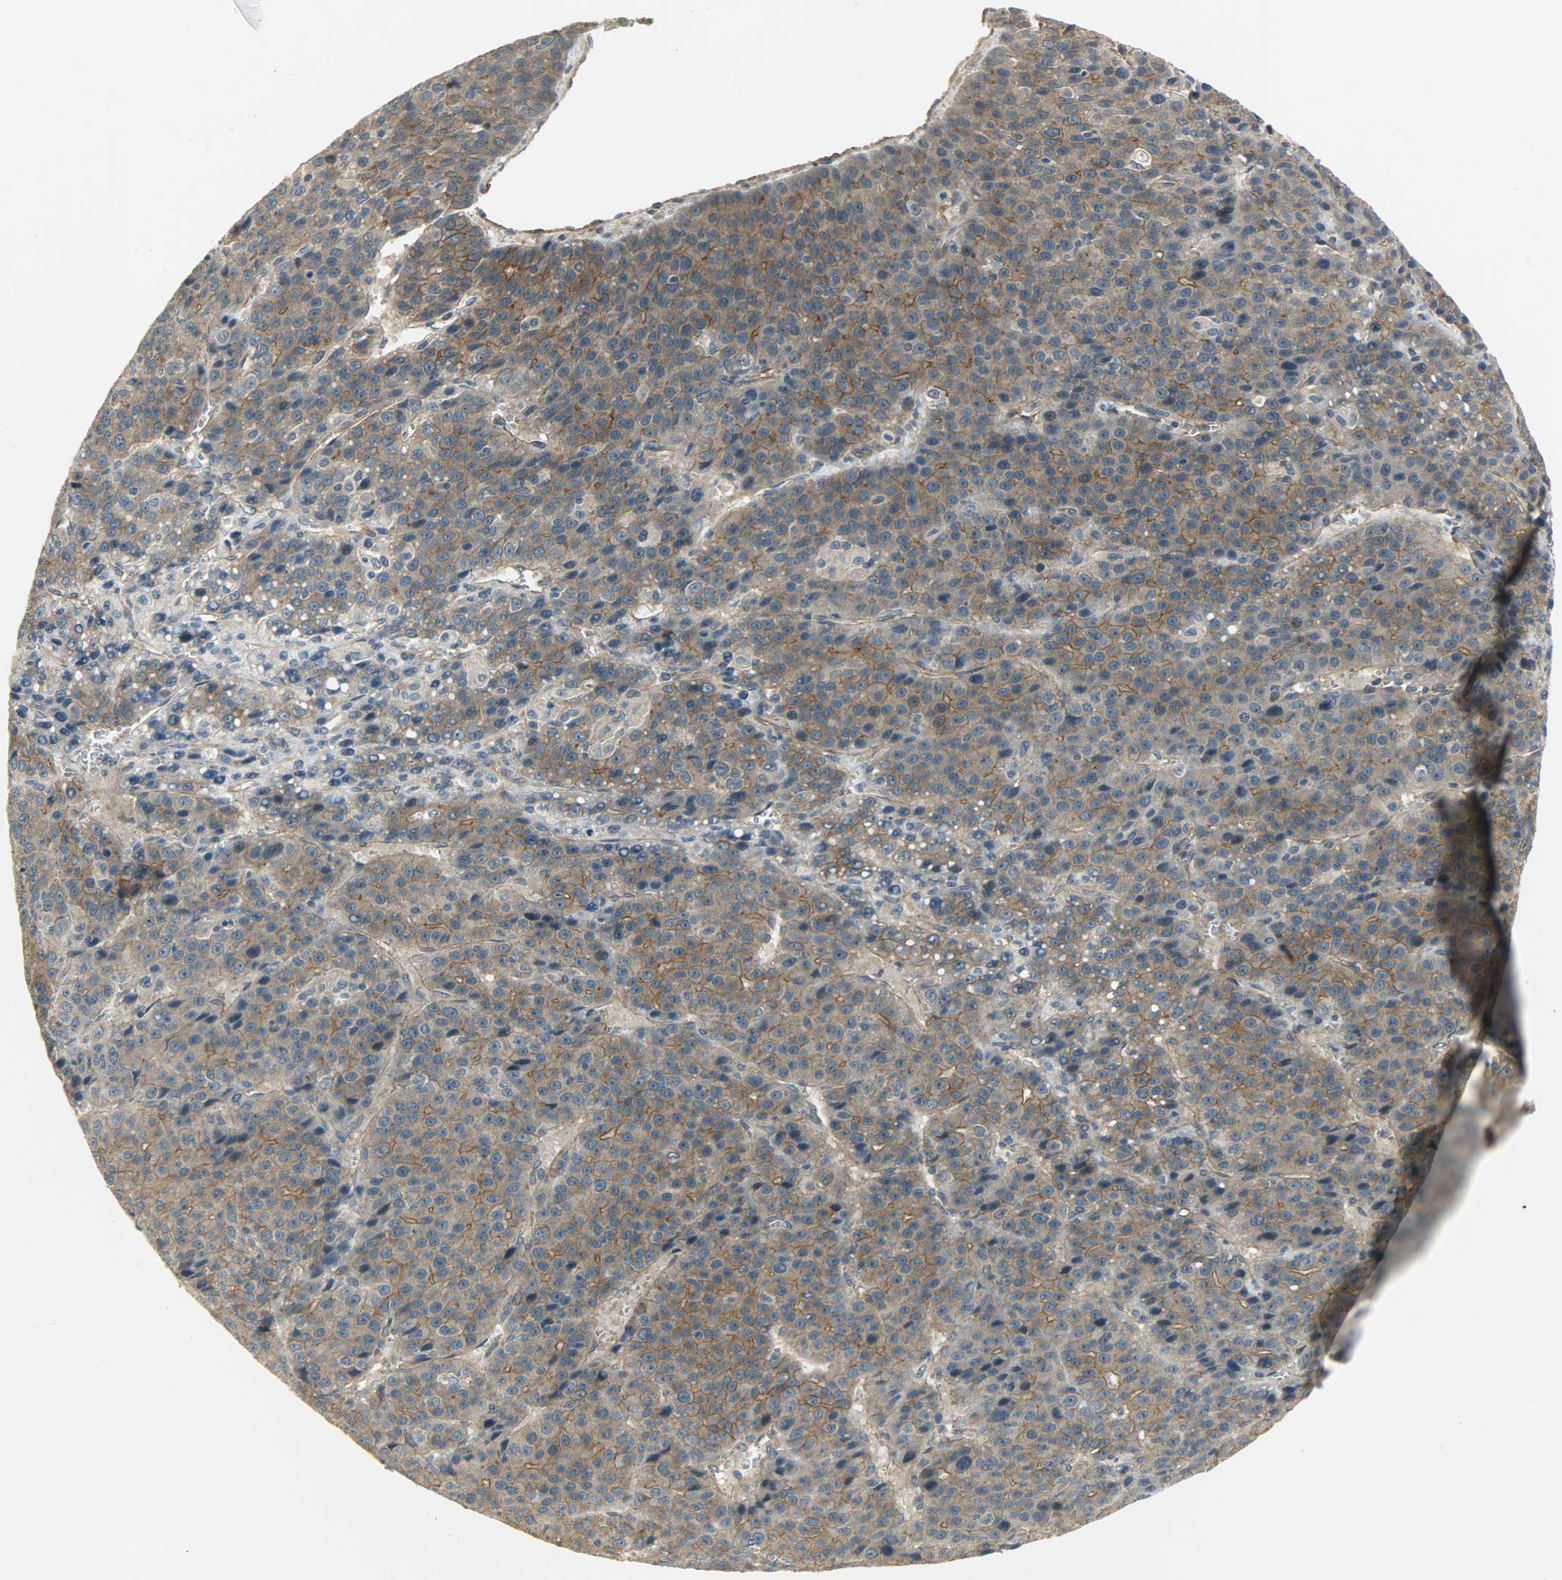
{"staining": {"intensity": "moderate", "quantity": ">75%", "location": "cytoplasmic/membranous"}, "tissue": "liver cancer", "cell_type": "Tumor cells", "image_type": "cancer", "snomed": [{"axis": "morphology", "description": "Carcinoma, Hepatocellular, NOS"}, {"axis": "topography", "description": "Liver"}], "caption": "Human liver cancer (hepatocellular carcinoma) stained for a protein (brown) reveals moderate cytoplasmic/membranous positive staining in about >75% of tumor cells.", "gene": "KIAA1217", "patient": {"sex": "female", "age": 53}}